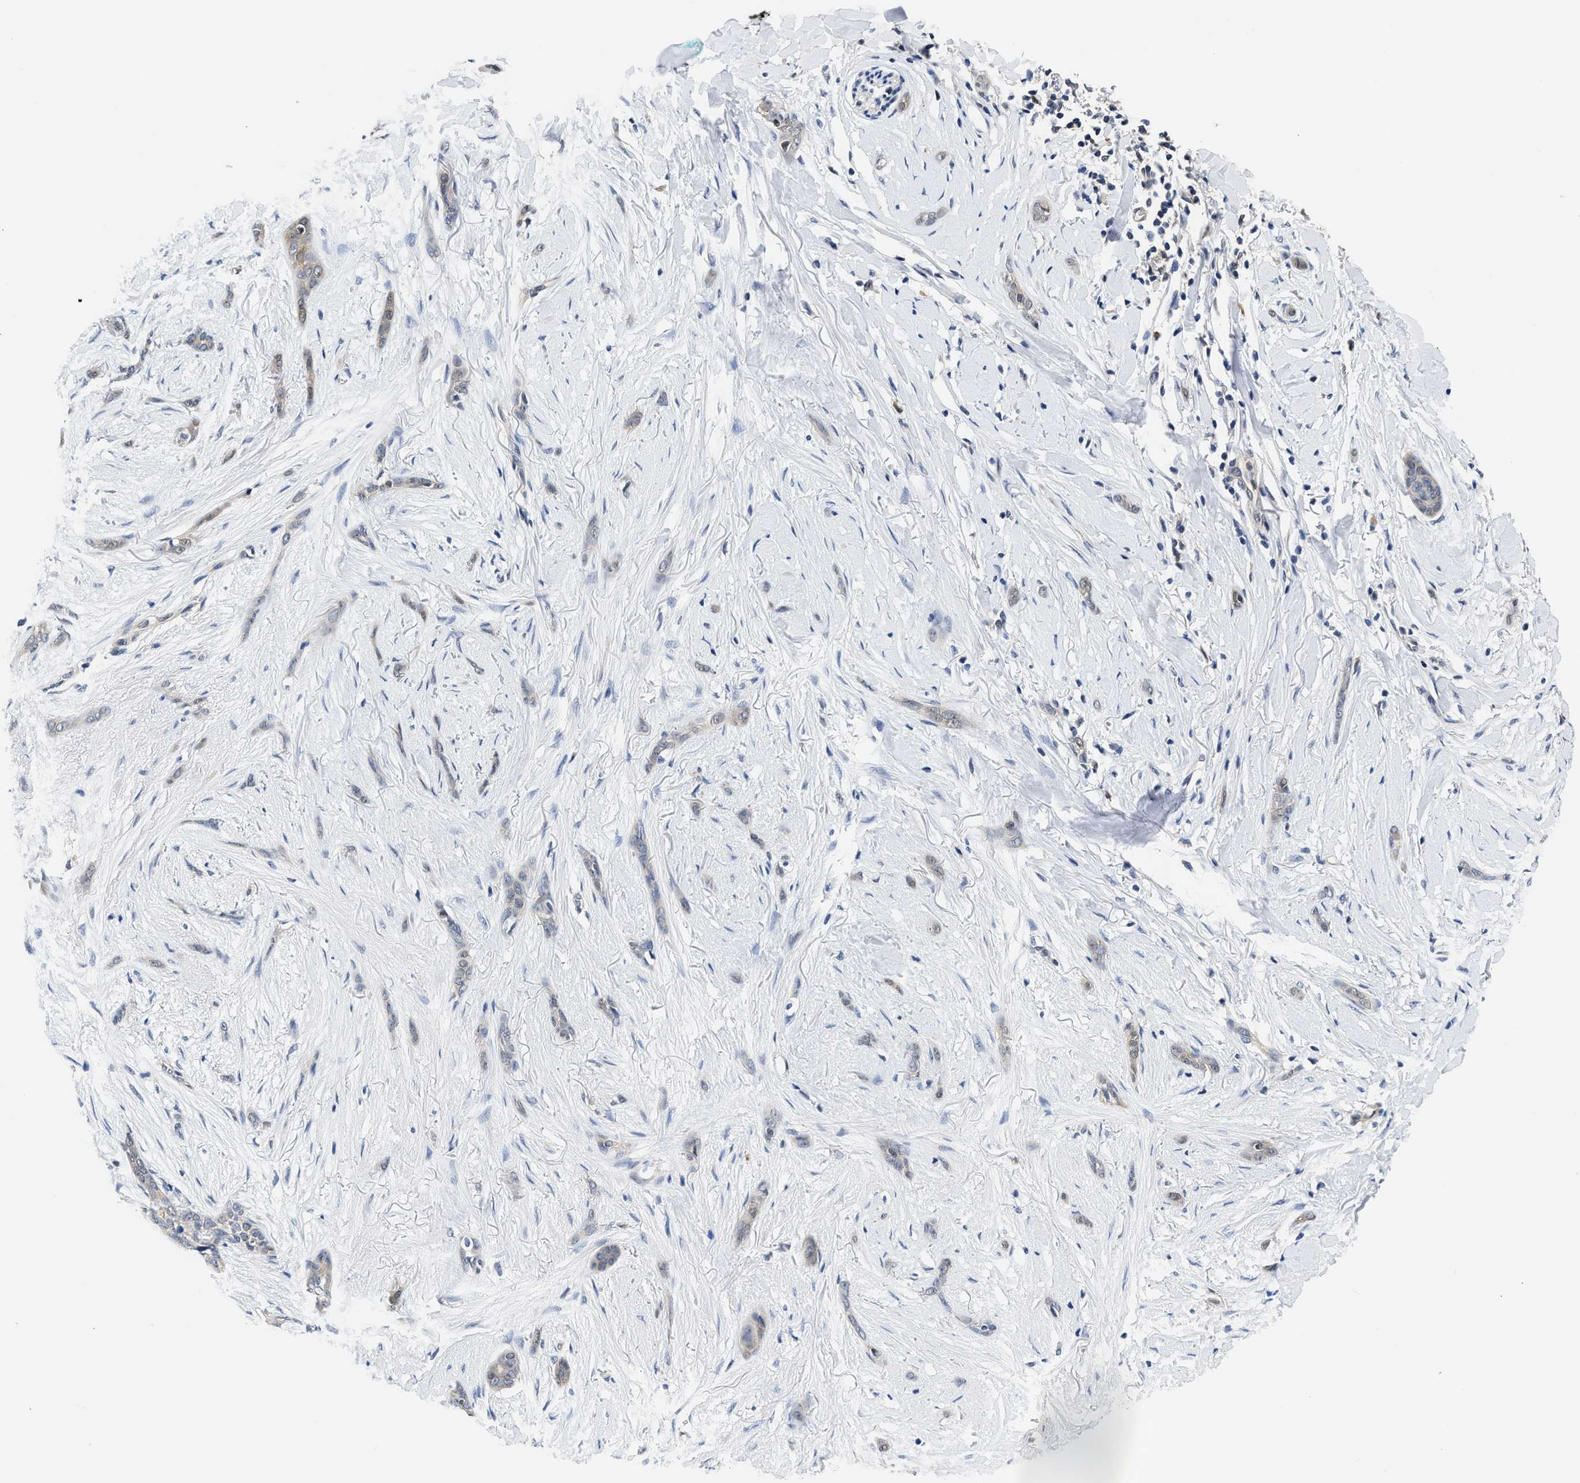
{"staining": {"intensity": "moderate", "quantity": "25%-75%", "location": "cytoplasmic/membranous,nuclear"}, "tissue": "skin cancer", "cell_type": "Tumor cells", "image_type": "cancer", "snomed": [{"axis": "morphology", "description": "Basal cell carcinoma"}, {"axis": "morphology", "description": "Adnexal tumor, benign"}, {"axis": "topography", "description": "Skin"}], "caption": "High-power microscopy captured an immunohistochemistry (IHC) histopathology image of skin cancer (basal cell carcinoma), revealing moderate cytoplasmic/membranous and nuclear positivity in approximately 25%-75% of tumor cells.", "gene": "XPO5", "patient": {"sex": "female", "age": 42}}